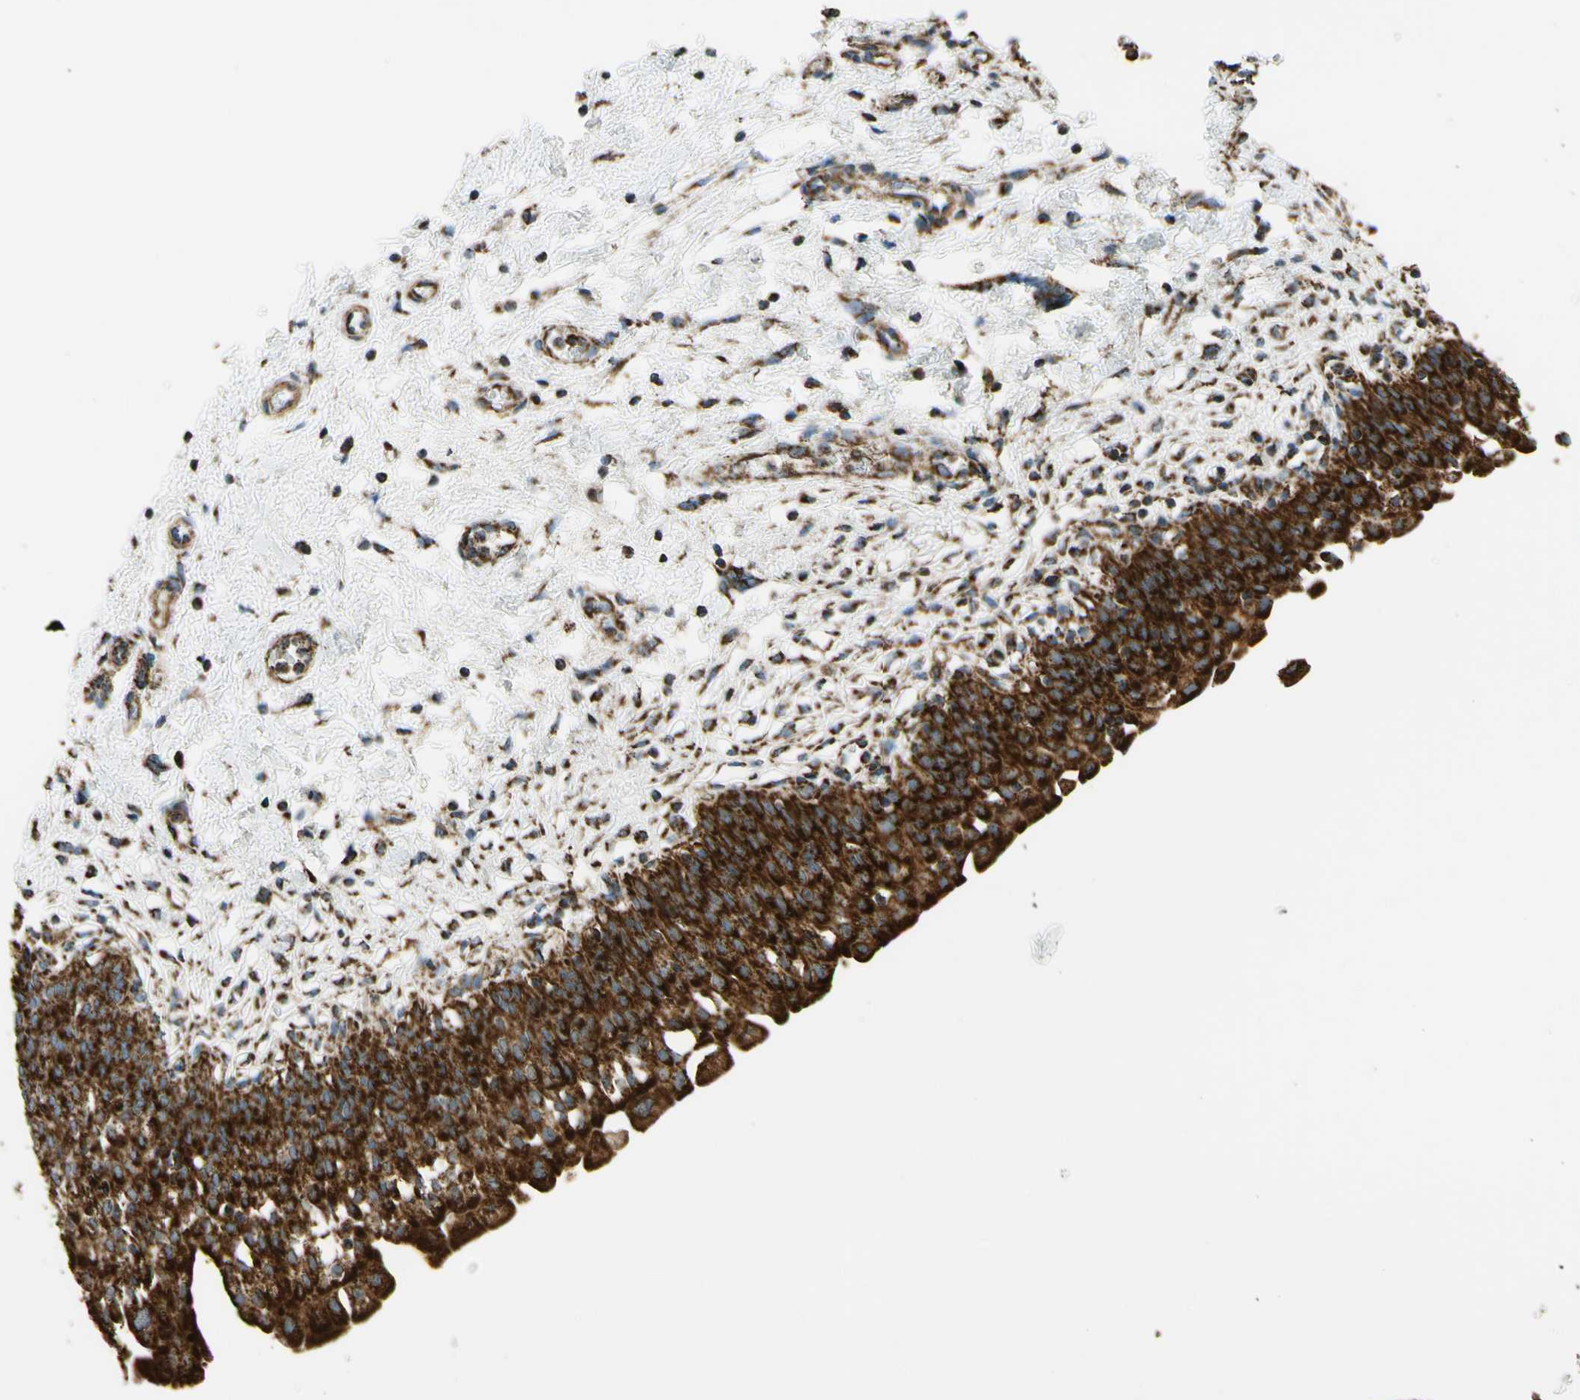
{"staining": {"intensity": "strong", "quantity": ">75%", "location": "cytoplasmic/membranous"}, "tissue": "urinary bladder", "cell_type": "Urothelial cells", "image_type": "normal", "snomed": [{"axis": "morphology", "description": "Normal tissue, NOS"}, {"axis": "topography", "description": "Urinary bladder"}], "caption": "A high amount of strong cytoplasmic/membranous staining is seen in approximately >75% of urothelial cells in unremarkable urinary bladder. (Brightfield microscopy of DAB IHC at high magnification).", "gene": "MAVS", "patient": {"sex": "male", "age": 55}}